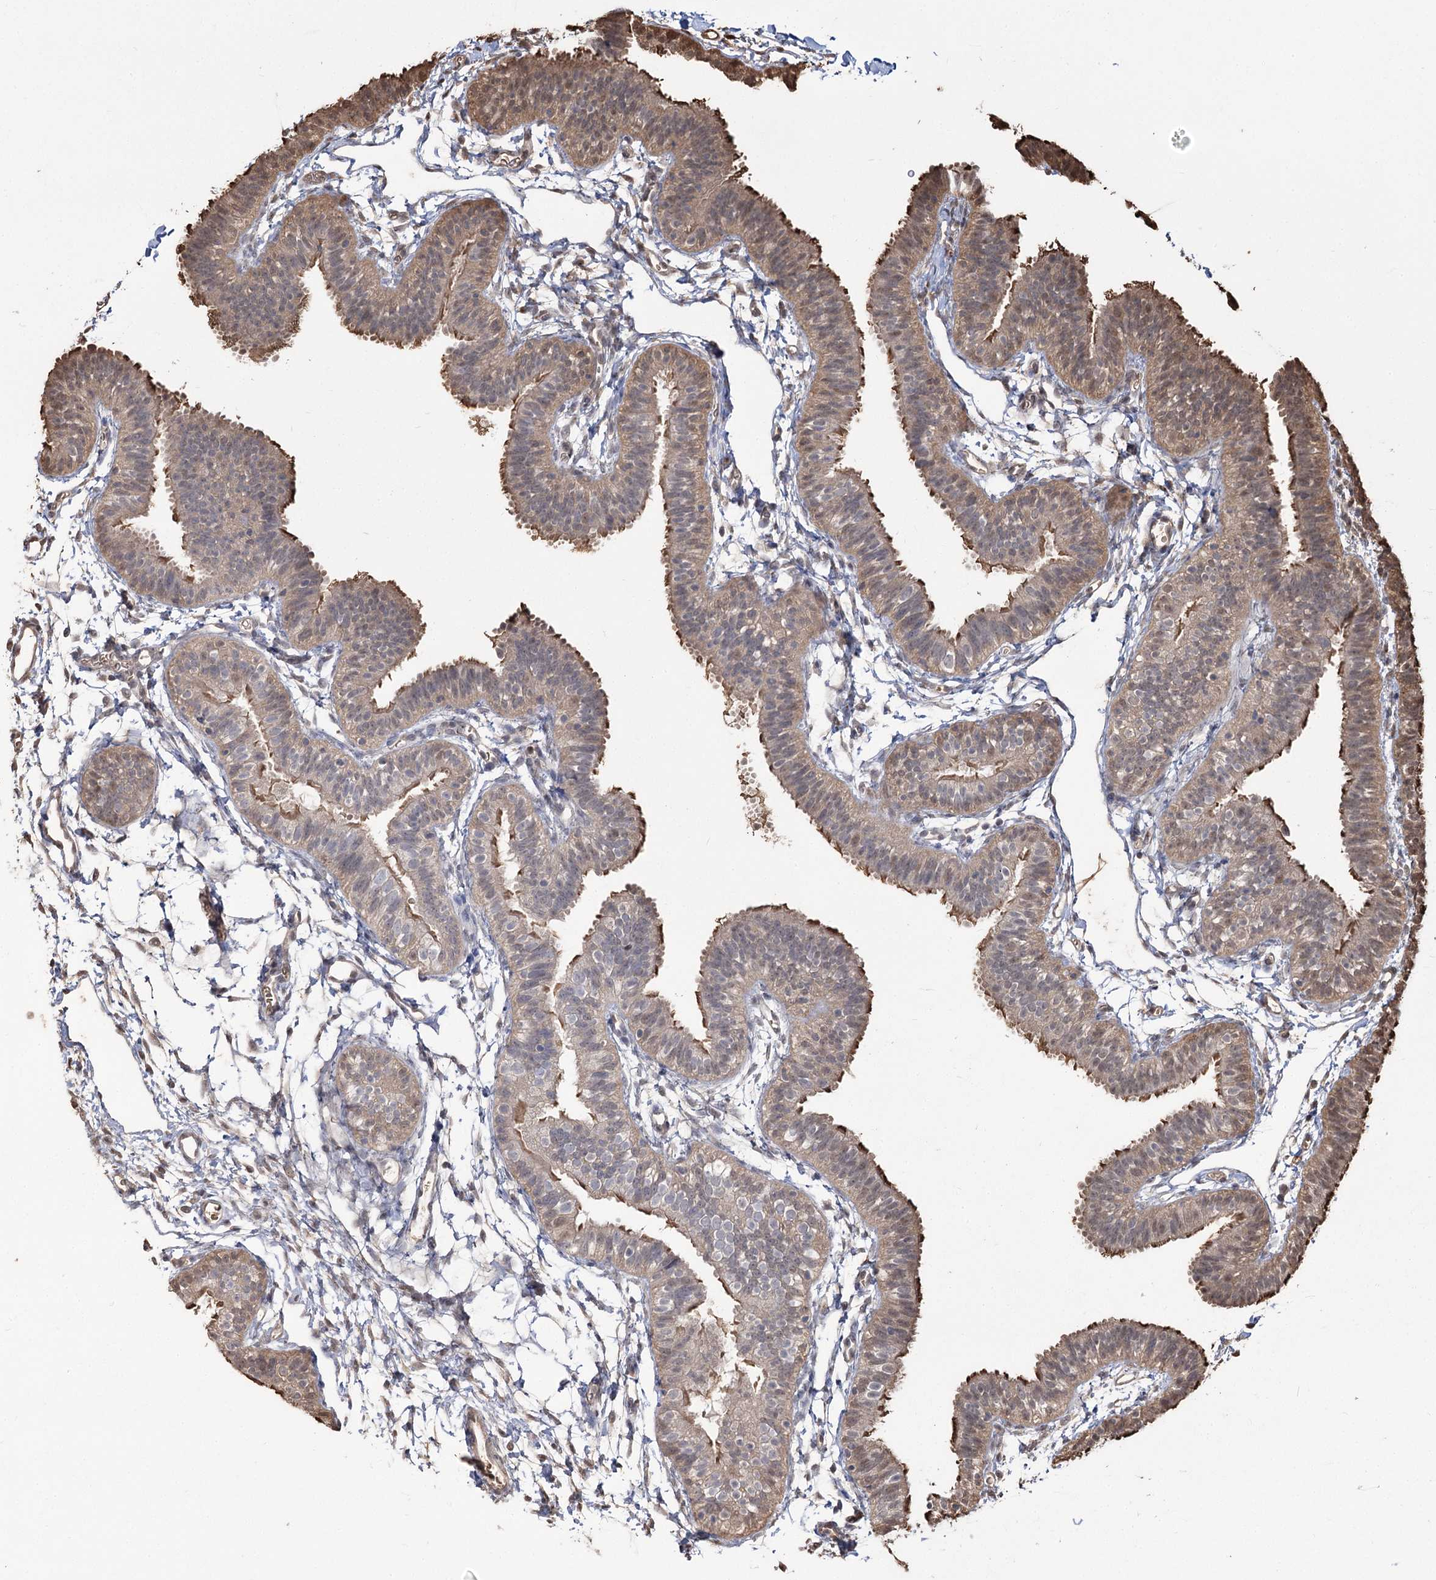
{"staining": {"intensity": "moderate", "quantity": "25%-75%", "location": "cytoplasmic/membranous,nuclear"}, "tissue": "fallopian tube", "cell_type": "Glandular cells", "image_type": "normal", "snomed": [{"axis": "morphology", "description": "Normal tissue, NOS"}, {"axis": "topography", "description": "Fallopian tube"}], "caption": "Protein analysis of benign fallopian tube shows moderate cytoplasmic/membranous,nuclear expression in about 25%-75% of glandular cells. The protein is stained brown, and the nuclei are stained in blue (DAB (3,3'-diaminobenzidine) IHC with brightfield microscopy, high magnification).", "gene": "PLCH1", "patient": {"sex": "female", "age": 35}}